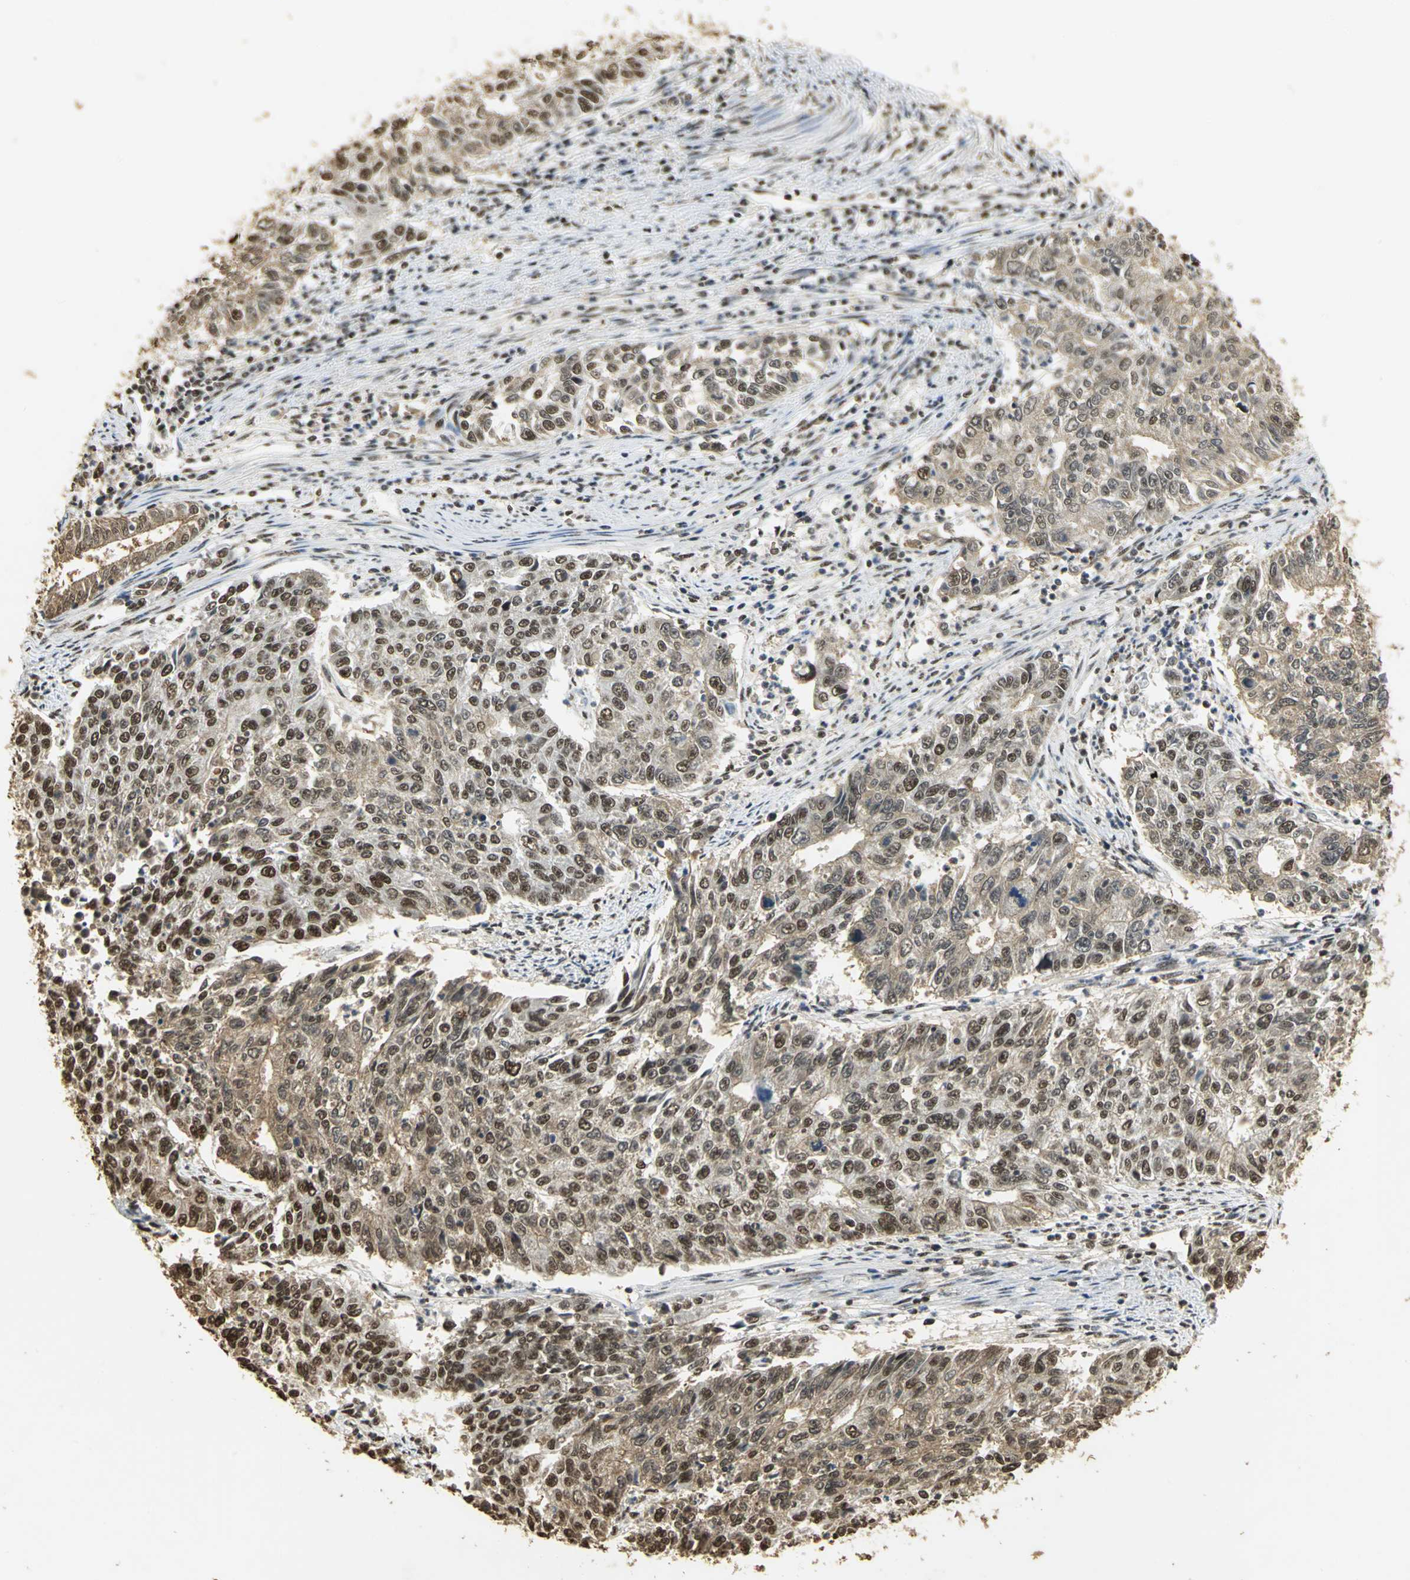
{"staining": {"intensity": "strong", "quantity": ">75%", "location": "nuclear"}, "tissue": "endometrial cancer", "cell_type": "Tumor cells", "image_type": "cancer", "snomed": [{"axis": "morphology", "description": "Adenocarcinoma, NOS"}, {"axis": "topography", "description": "Endometrium"}], "caption": "Immunohistochemistry photomicrograph of human endometrial adenocarcinoma stained for a protein (brown), which shows high levels of strong nuclear staining in approximately >75% of tumor cells.", "gene": "SET", "patient": {"sex": "female", "age": 42}}